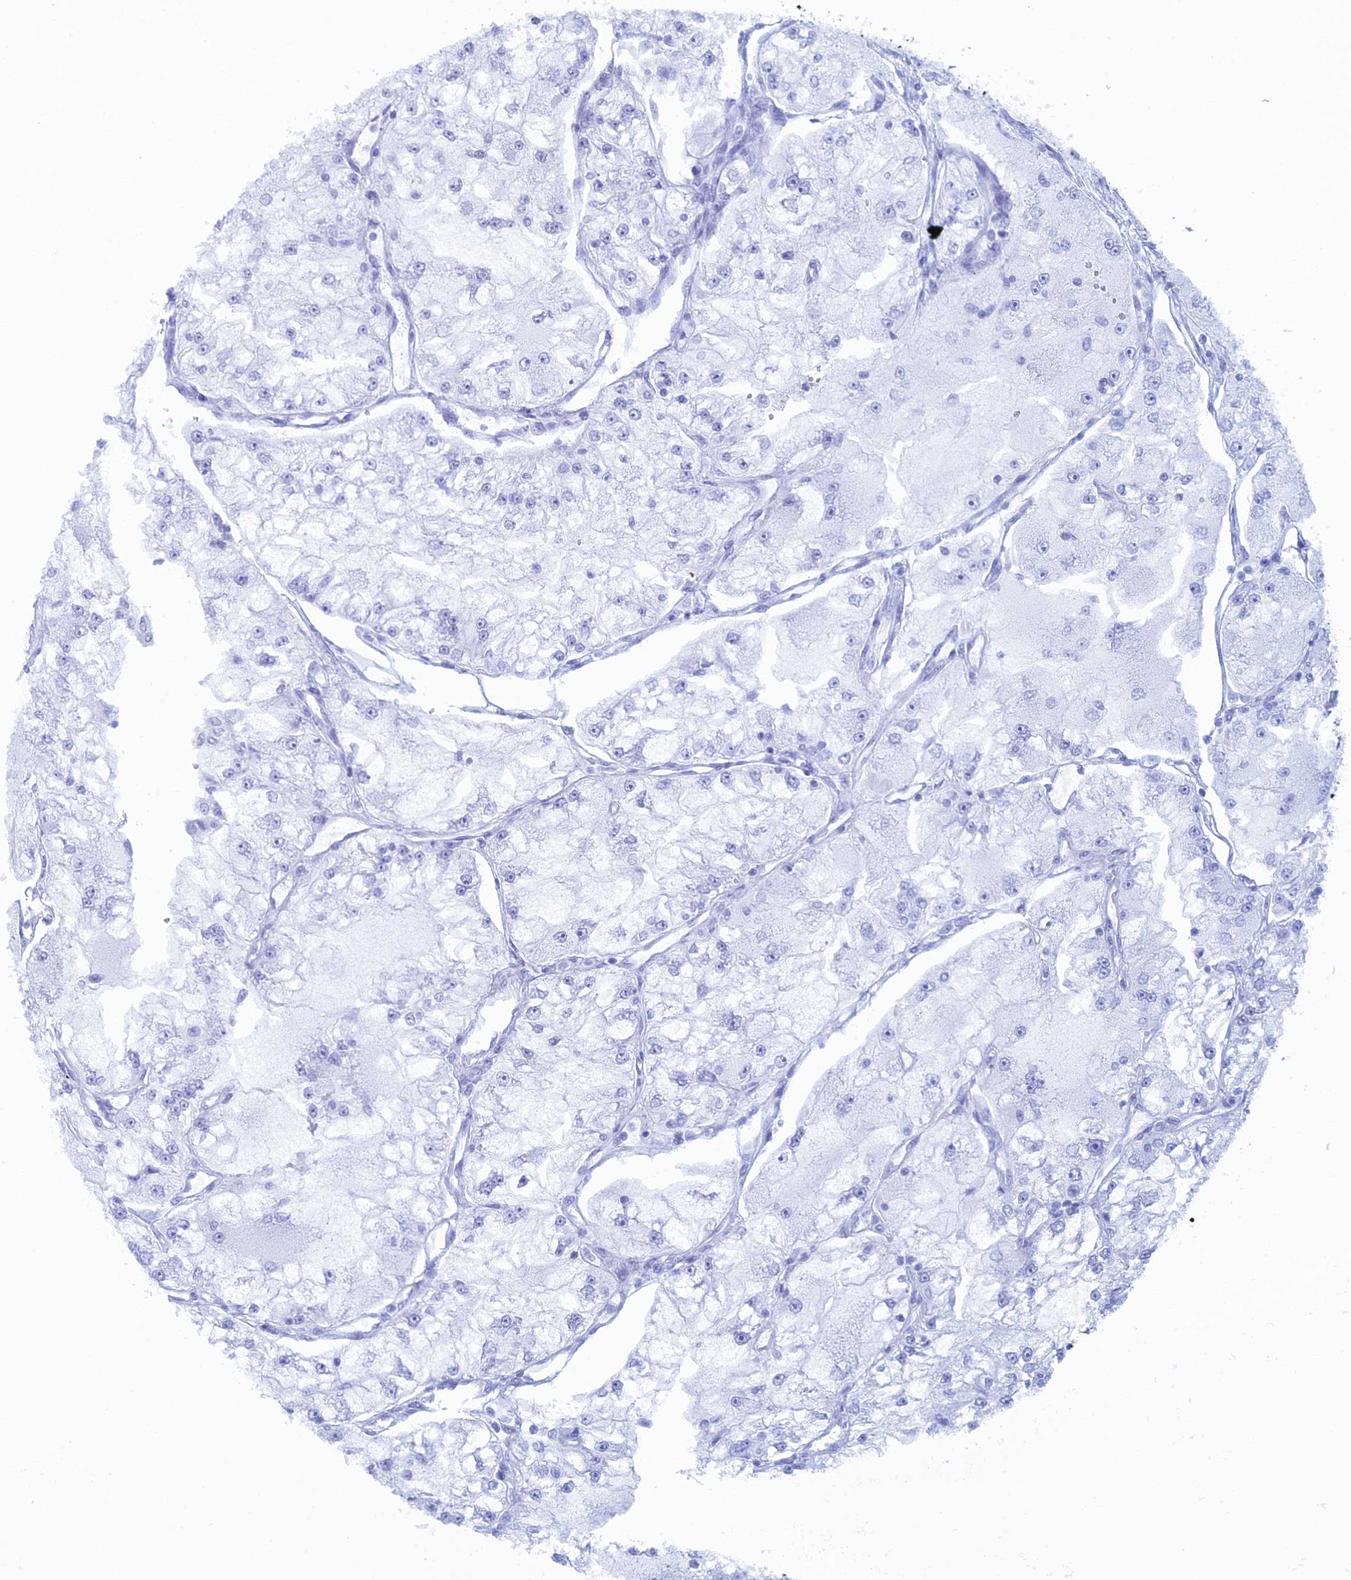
{"staining": {"intensity": "negative", "quantity": "none", "location": "none"}, "tissue": "renal cancer", "cell_type": "Tumor cells", "image_type": "cancer", "snomed": [{"axis": "morphology", "description": "Adenocarcinoma, NOS"}, {"axis": "topography", "description": "Kidney"}], "caption": "This is an IHC photomicrograph of renal adenocarcinoma. There is no staining in tumor cells.", "gene": "FERD3L", "patient": {"sex": "female", "age": 72}}